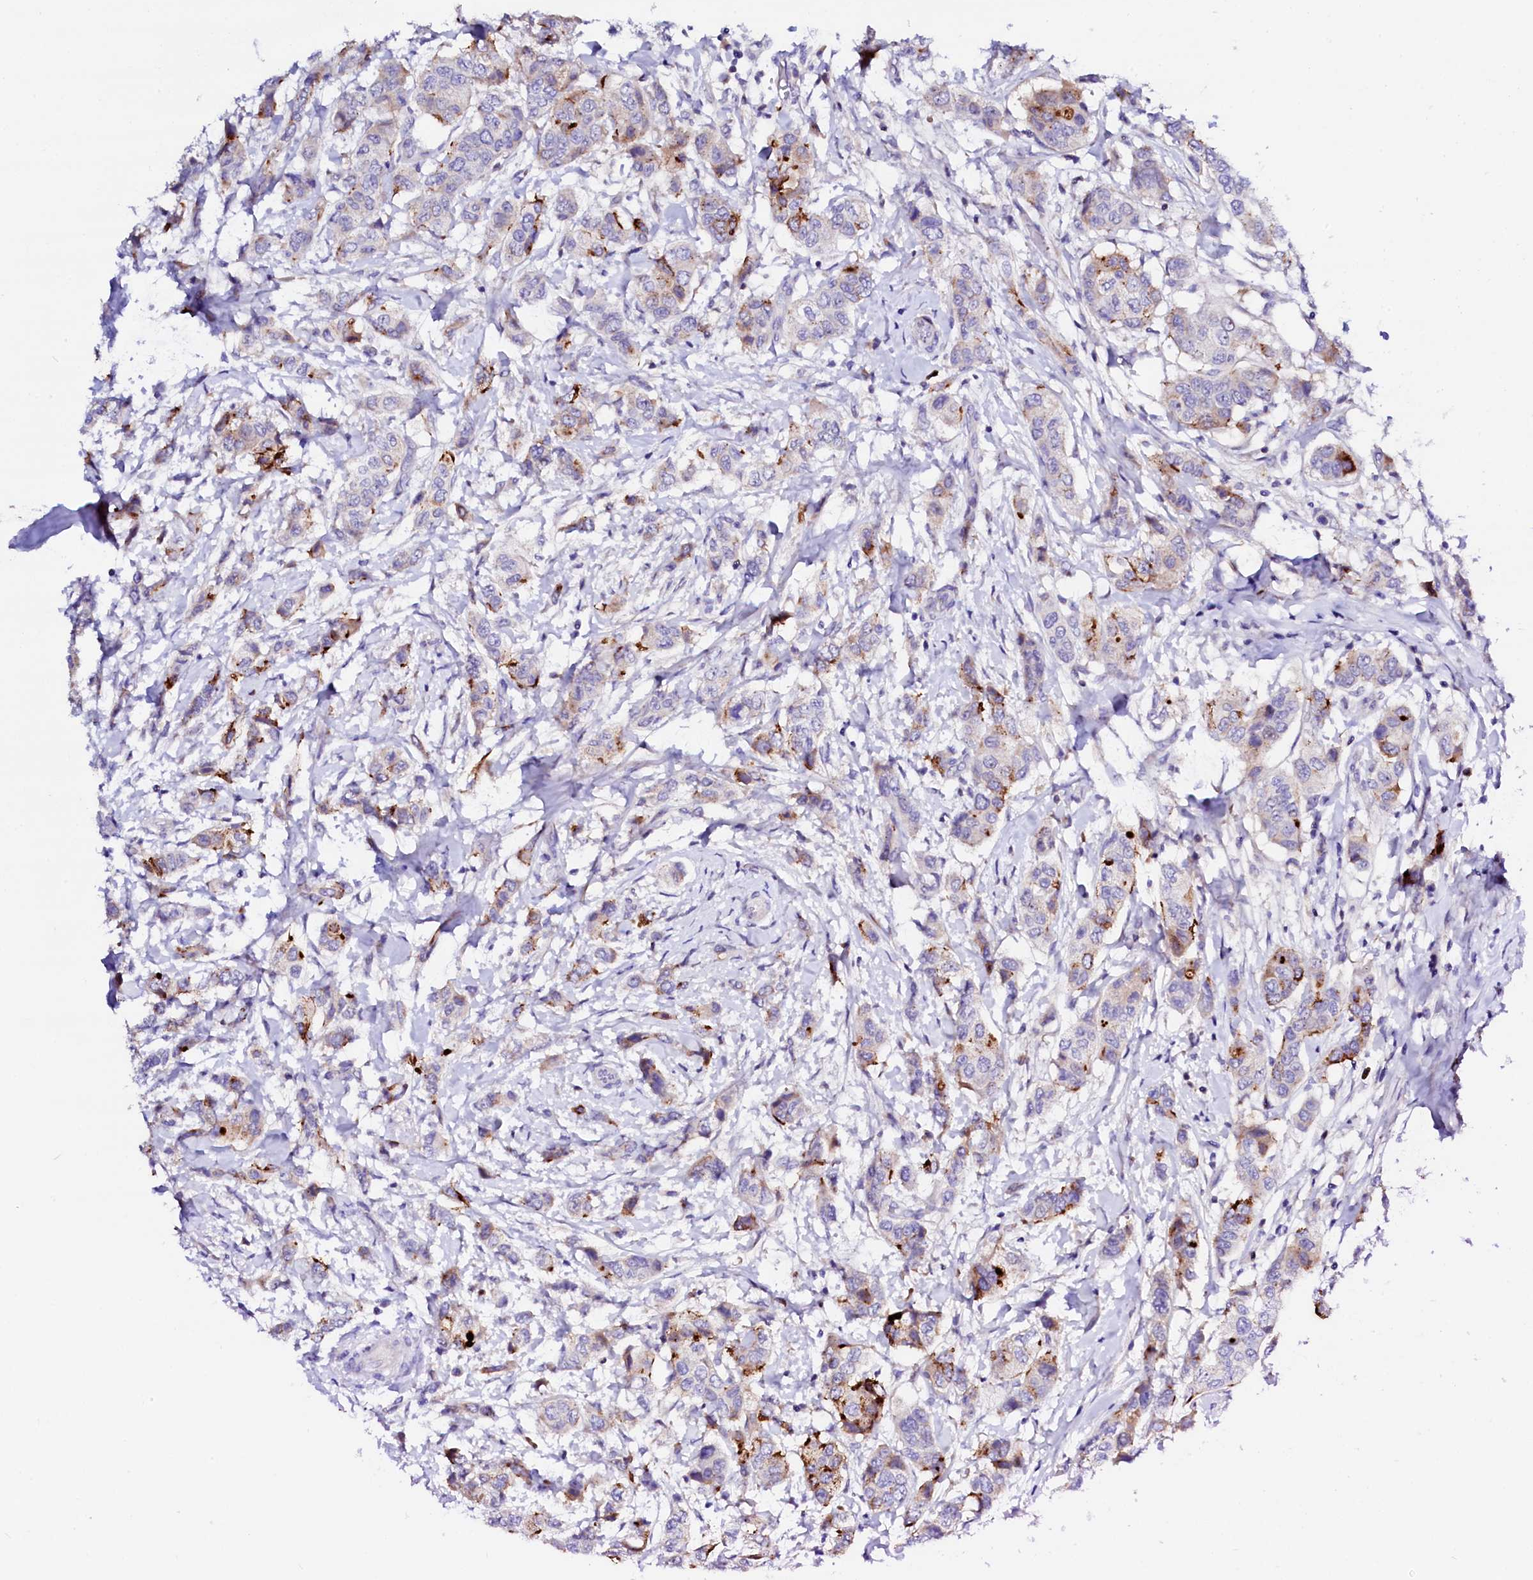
{"staining": {"intensity": "moderate", "quantity": "25%-75%", "location": "cytoplasmic/membranous"}, "tissue": "breast cancer", "cell_type": "Tumor cells", "image_type": "cancer", "snomed": [{"axis": "morphology", "description": "Lobular carcinoma"}, {"axis": "topography", "description": "Breast"}], "caption": "Immunohistochemical staining of human breast lobular carcinoma demonstrates medium levels of moderate cytoplasmic/membranous protein expression in about 25%-75% of tumor cells. The staining is performed using DAB (3,3'-diaminobenzidine) brown chromogen to label protein expression. The nuclei are counter-stained blue using hematoxylin.", "gene": "BTBD16", "patient": {"sex": "female", "age": 51}}